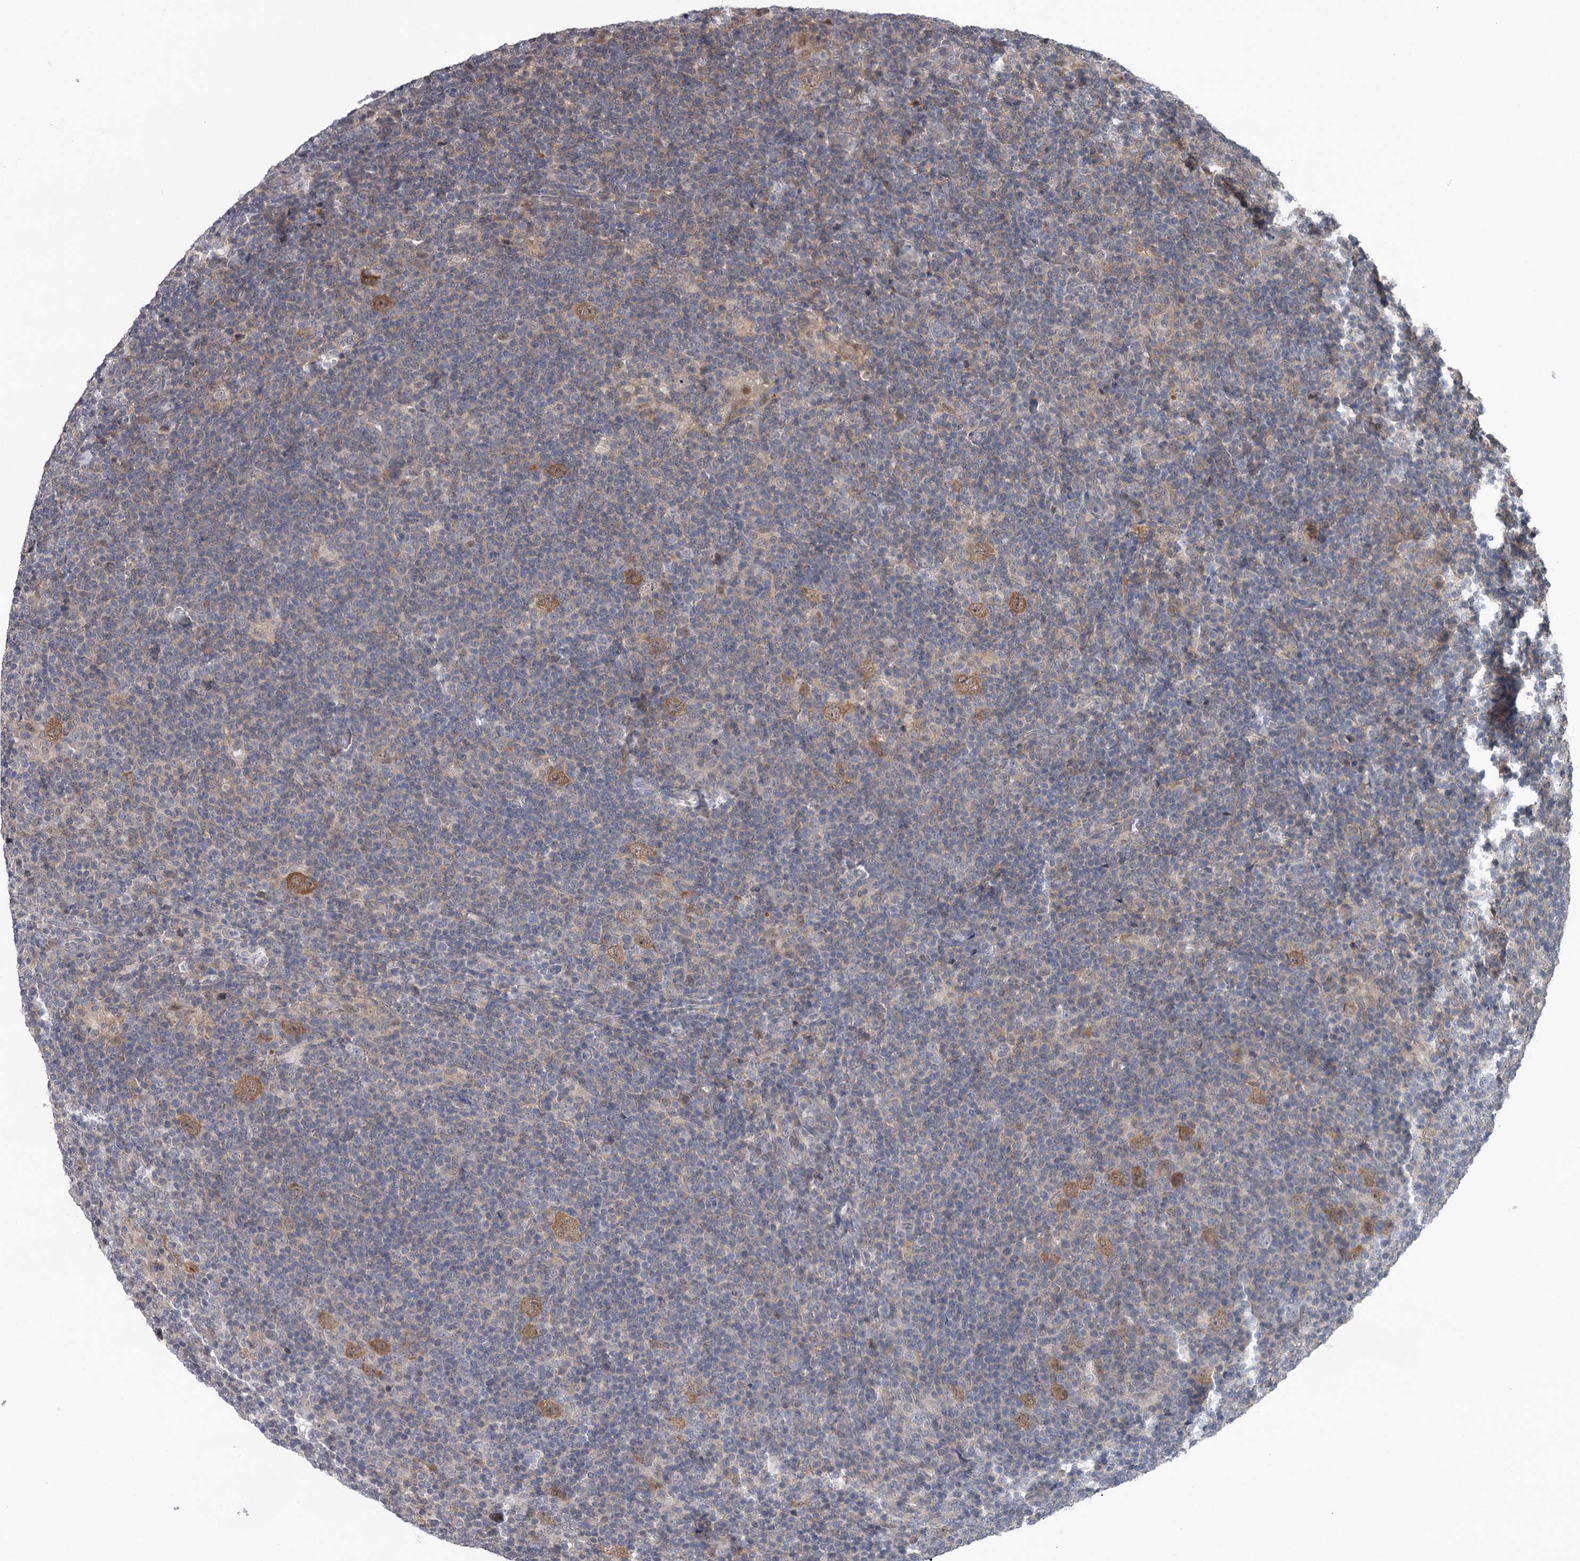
{"staining": {"intensity": "moderate", "quantity": ">75%", "location": "cytoplasmic/membranous"}, "tissue": "lymphoma", "cell_type": "Tumor cells", "image_type": "cancer", "snomed": [{"axis": "morphology", "description": "Hodgkin's disease, NOS"}, {"axis": "topography", "description": "Lymph node"}], "caption": "Hodgkin's disease stained with a brown dye exhibits moderate cytoplasmic/membranous positive expression in about >75% of tumor cells.", "gene": "GTSF1", "patient": {"sex": "female", "age": 57}}